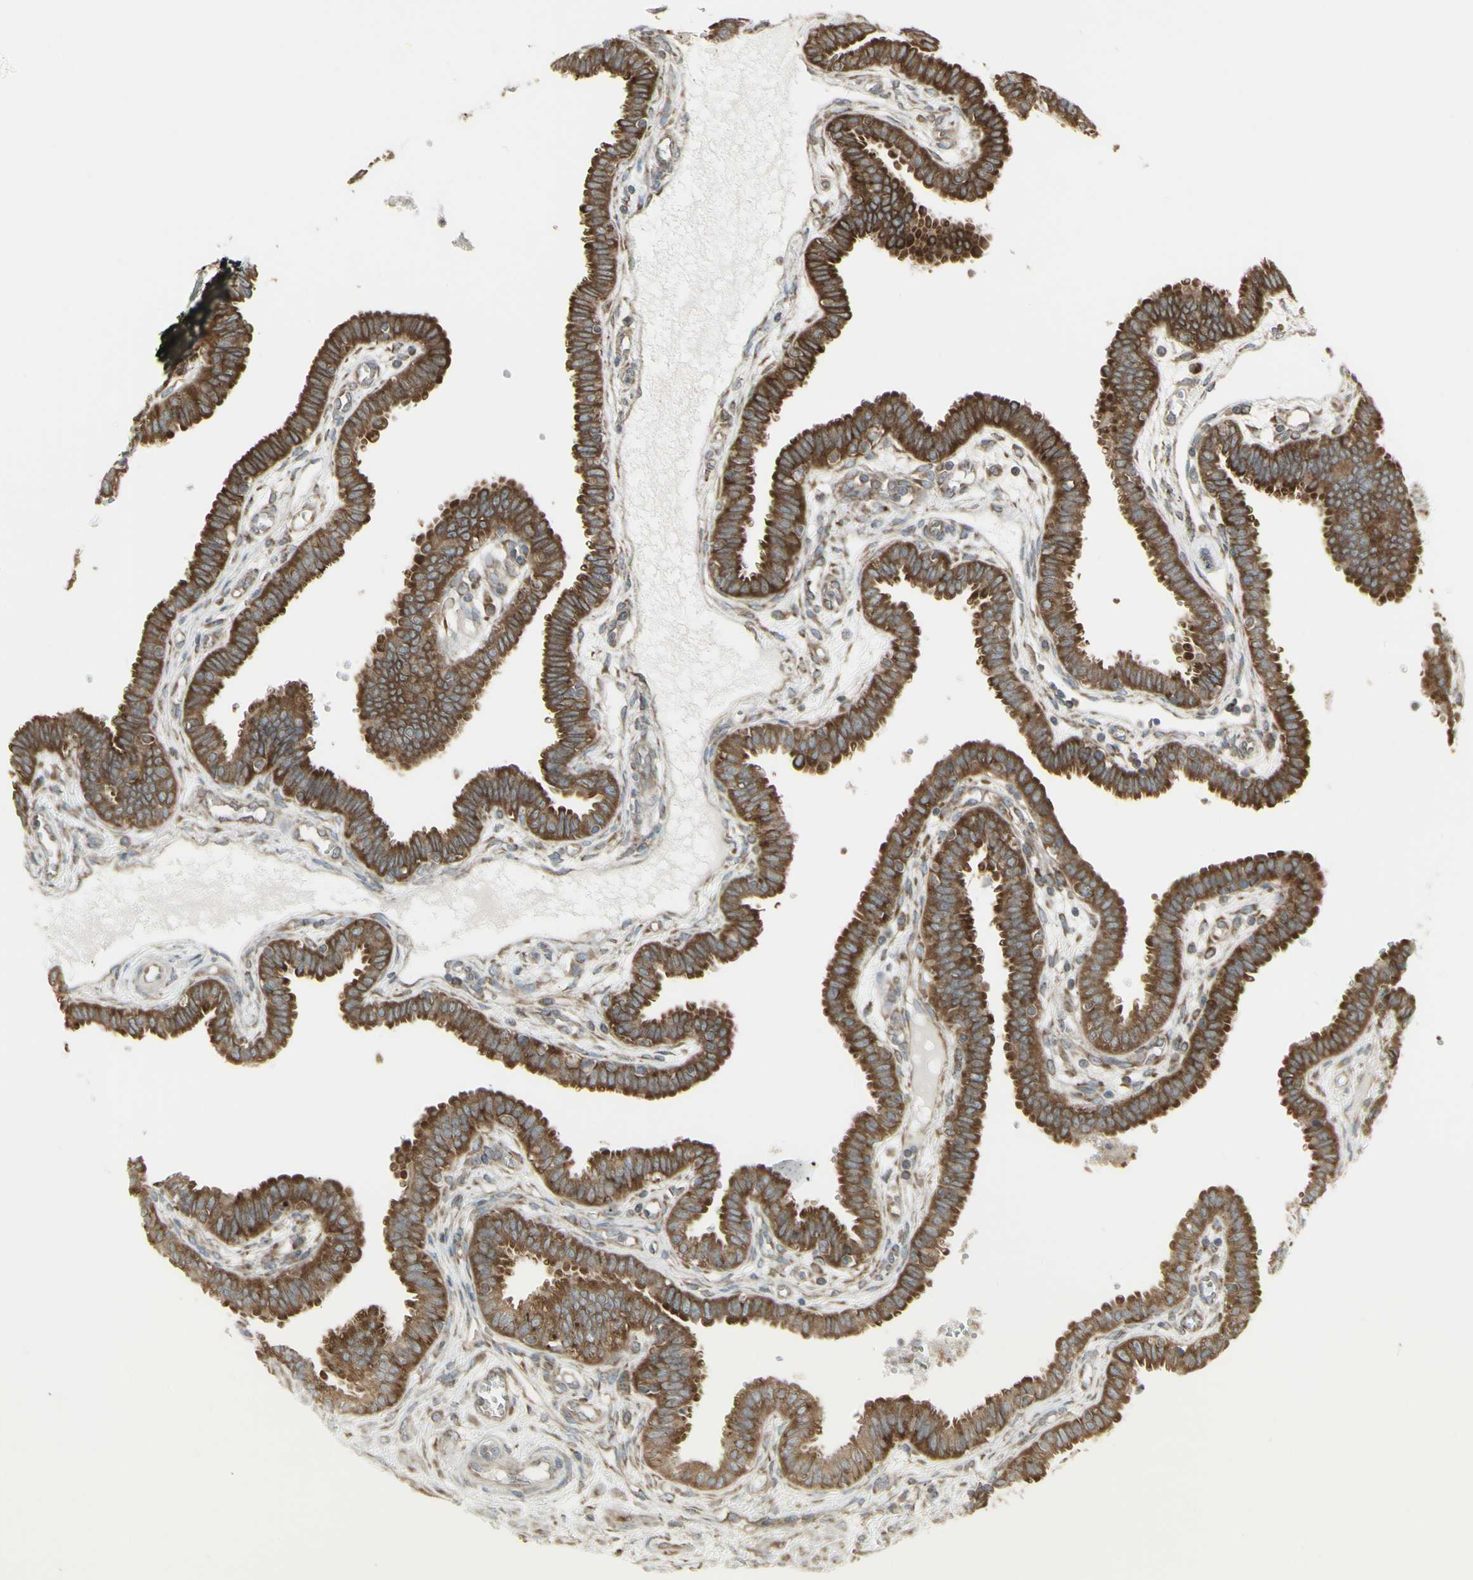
{"staining": {"intensity": "strong", "quantity": ">75%", "location": "cytoplasmic/membranous"}, "tissue": "fallopian tube", "cell_type": "Glandular cells", "image_type": "normal", "snomed": [{"axis": "morphology", "description": "Normal tissue, NOS"}, {"axis": "topography", "description": "Fallopian tube"}], "caption": "Brown immunohistochemical staining in normal human fallopian tube exhibits strong cytoplasmic/membranous positivity in about >75% of glandular cells.", "gene": "FKBP3", "patient": {"sex": "female", "age": 32}}